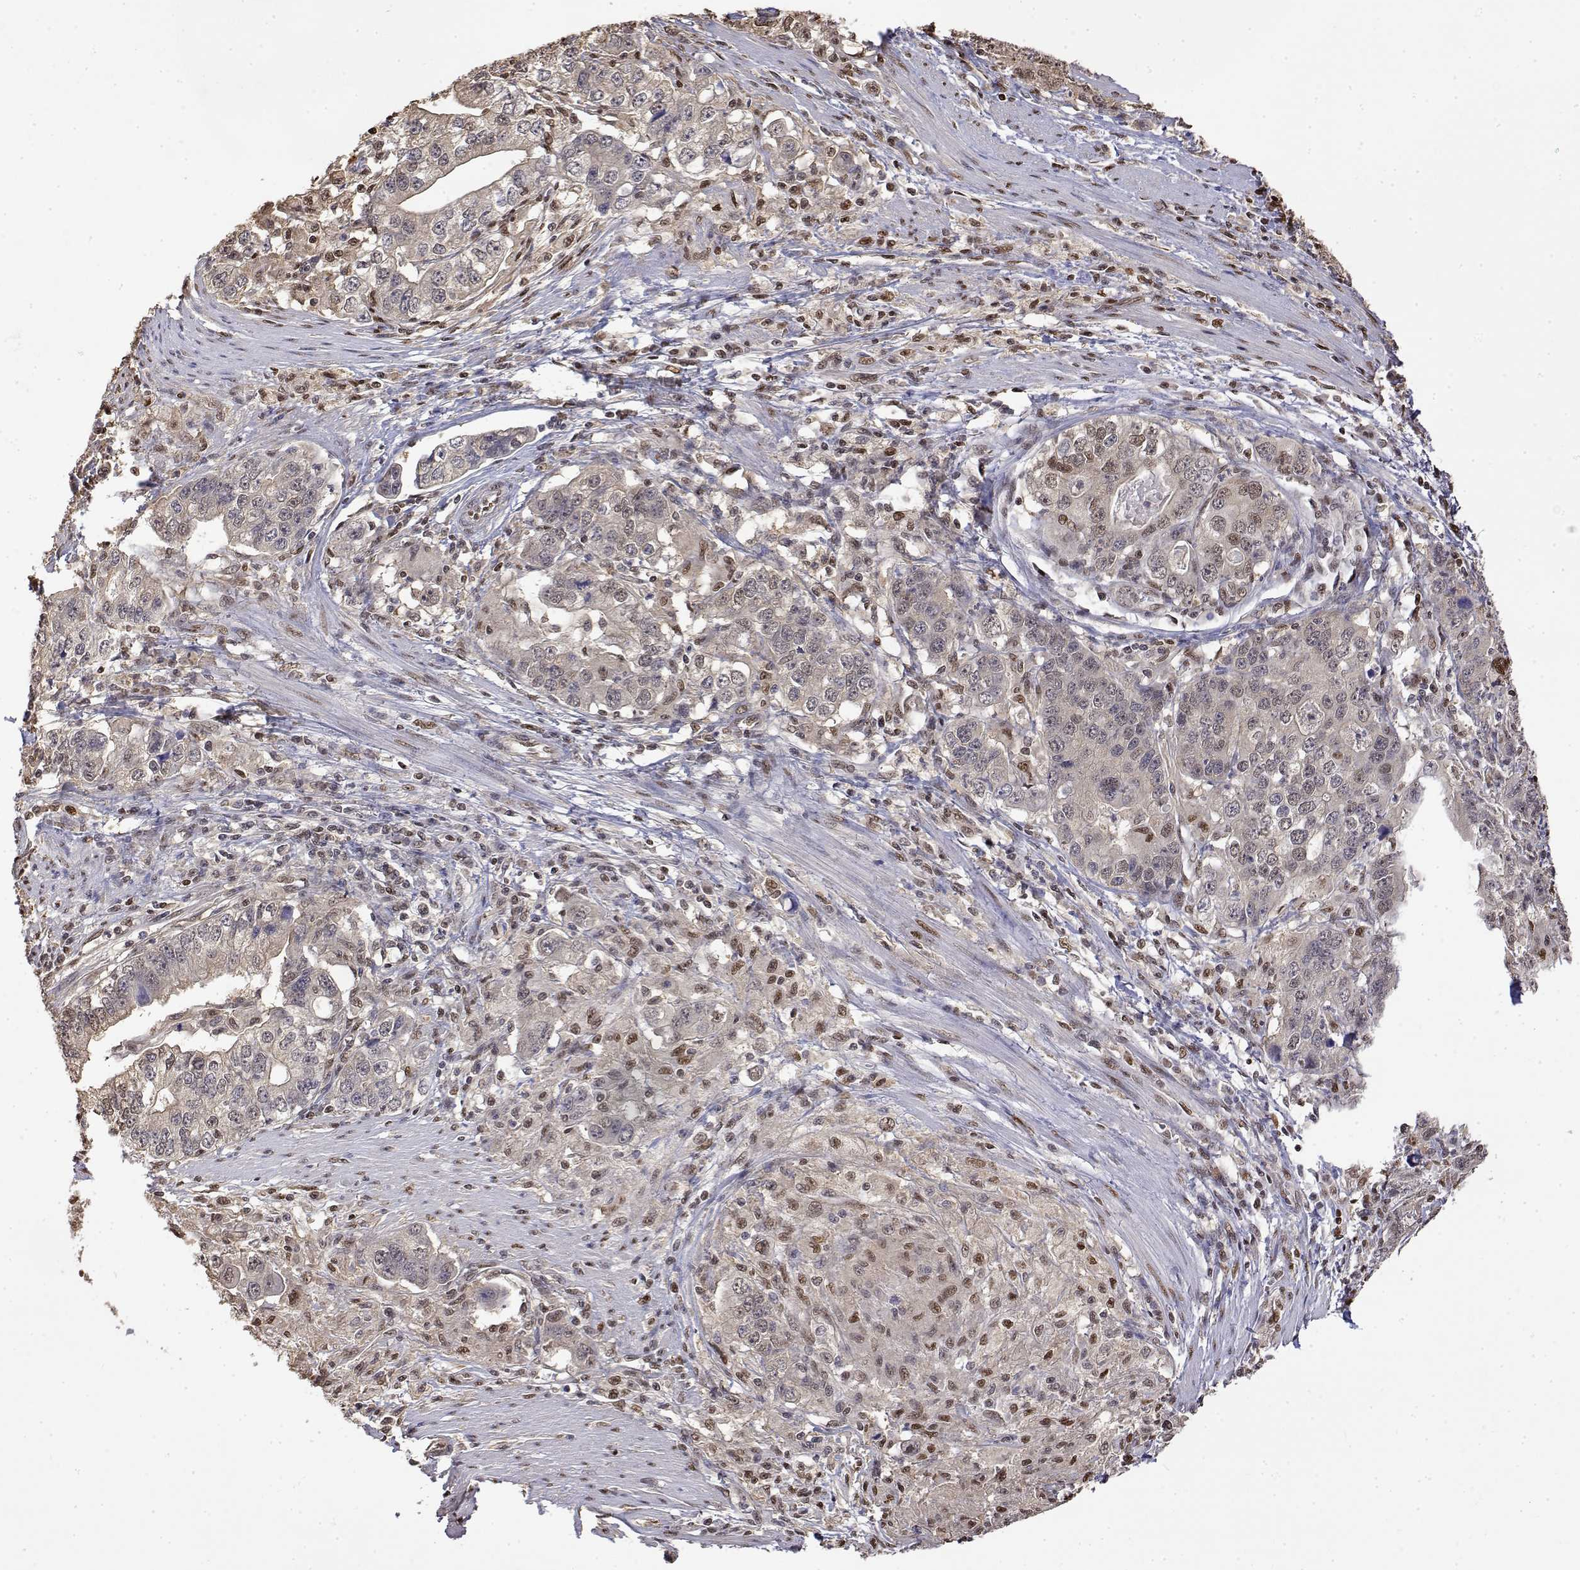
{"staining": {"intensity": "weak", "quantity": "<25%", "location": "nuclear"}, "tissue": "stomach cancer", "cell_type": "Tumor cells", "image_type": "cancer", "snomed": [{"axis": "morphology", "description": "Adenocarcinoma, NOS"}, {"axis": "topography", "description": "Stomach, lower"}], "caption": "This is a micrograph of immunohistochemistry (IHC) staining of stomach cancer, which shows no expression in tumor cells.", "gene": "TPI1", "patient": {"sex": "female", "age": 72}}